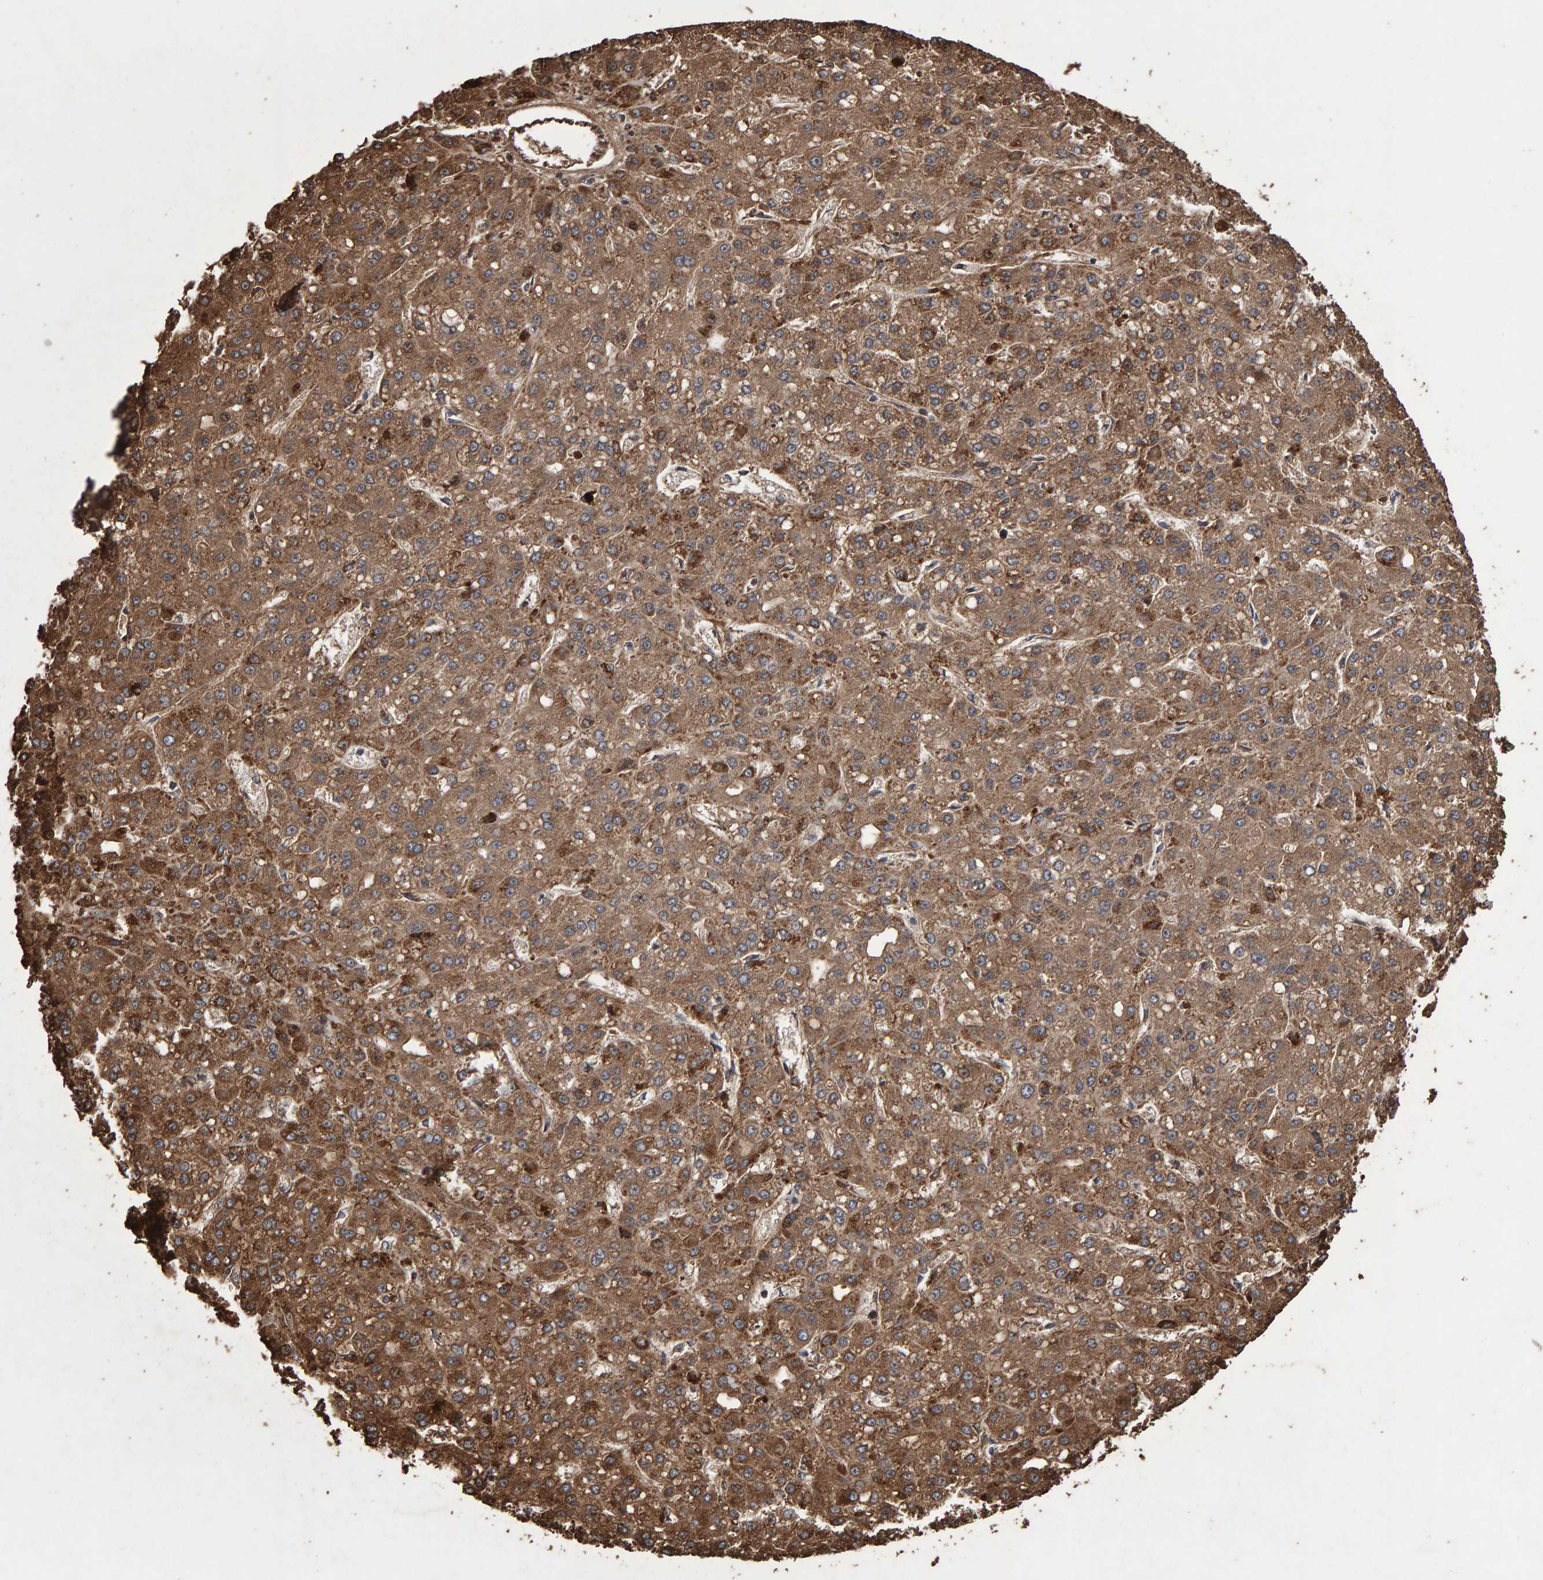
{"staining": {"intensity": "moderate", "quantity": ">75%", "location": "cytoplasmic/membranous"}, "tissue": "liver cancer", "cell_type": "Tumor cells", "image_type": "cancer", "snomed": [{"axis": "morphology", "description": "Carcinoma, Hepatocellular, NOS"}, {"axis": "topography", "description": "Liver"}], "caption": "Liver hepatocellular carcinoma was stained to show a protein in brown. There is medium levels of moderate cytoplasmic/membranous staining in approximately >75% of tumor cells.", "gene": "OSBP2", "patient": {"sex": "male", "age": 67}}